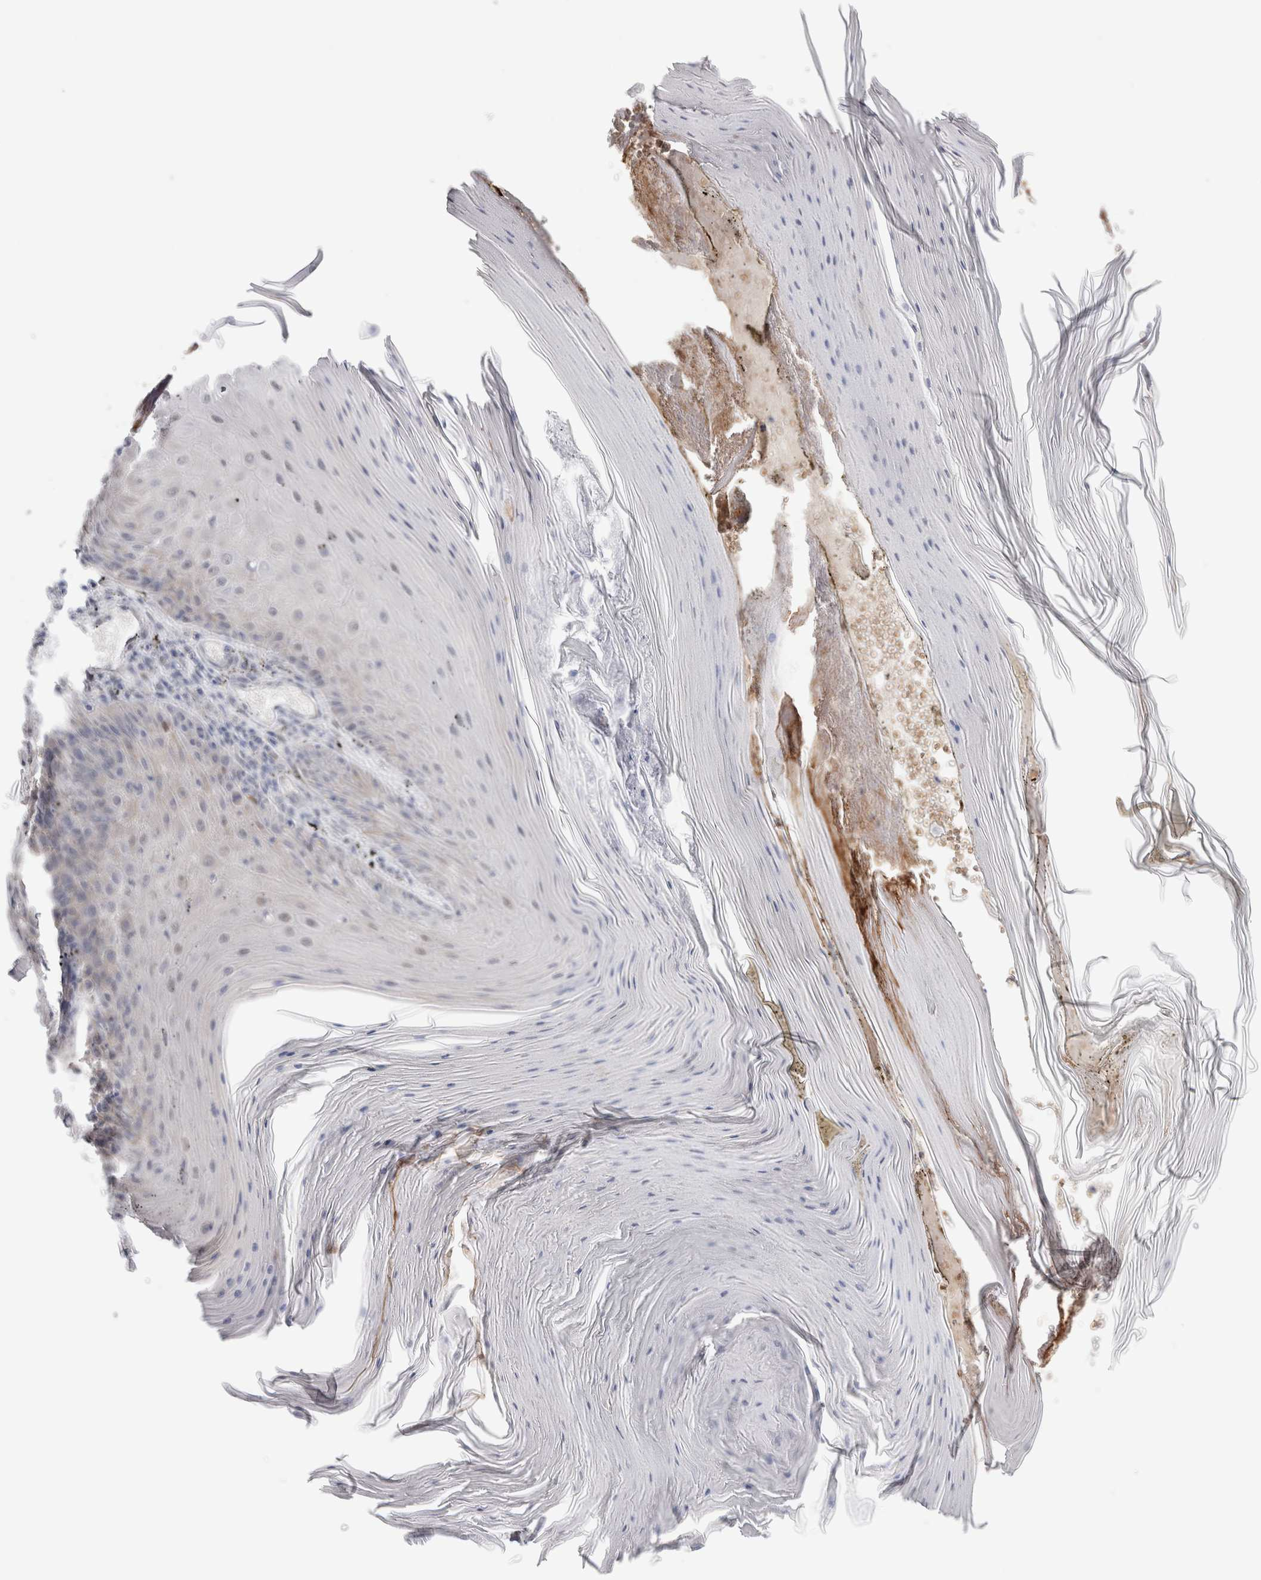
{"staining": {"intensity": "negative", "quantity": "none", "location": "none"}, "tissue": "skin cancer", "cell_type": "Tumor cells", "image_type": "cancer", "snomed": [{"axis": "morphology", "description": "Squamous cell carcinoma, NOS"}, {"axis": "topography", "description": "Skin"}], "caption": "This photomicrograph is of skin cancer (squamous cell carcinoma) stained with immunohistochemistry to label a protein in brown with the nuclei are counter-stained blue. There is no positivity in tumor cells. The staining is performed using DAB (3,3'-diaminobenzidine) brown chromogen with nuclei counter-stained in using hematoxylin.", "gene": "NDOR1", "patient": {"sex": "female", "age": 73}}